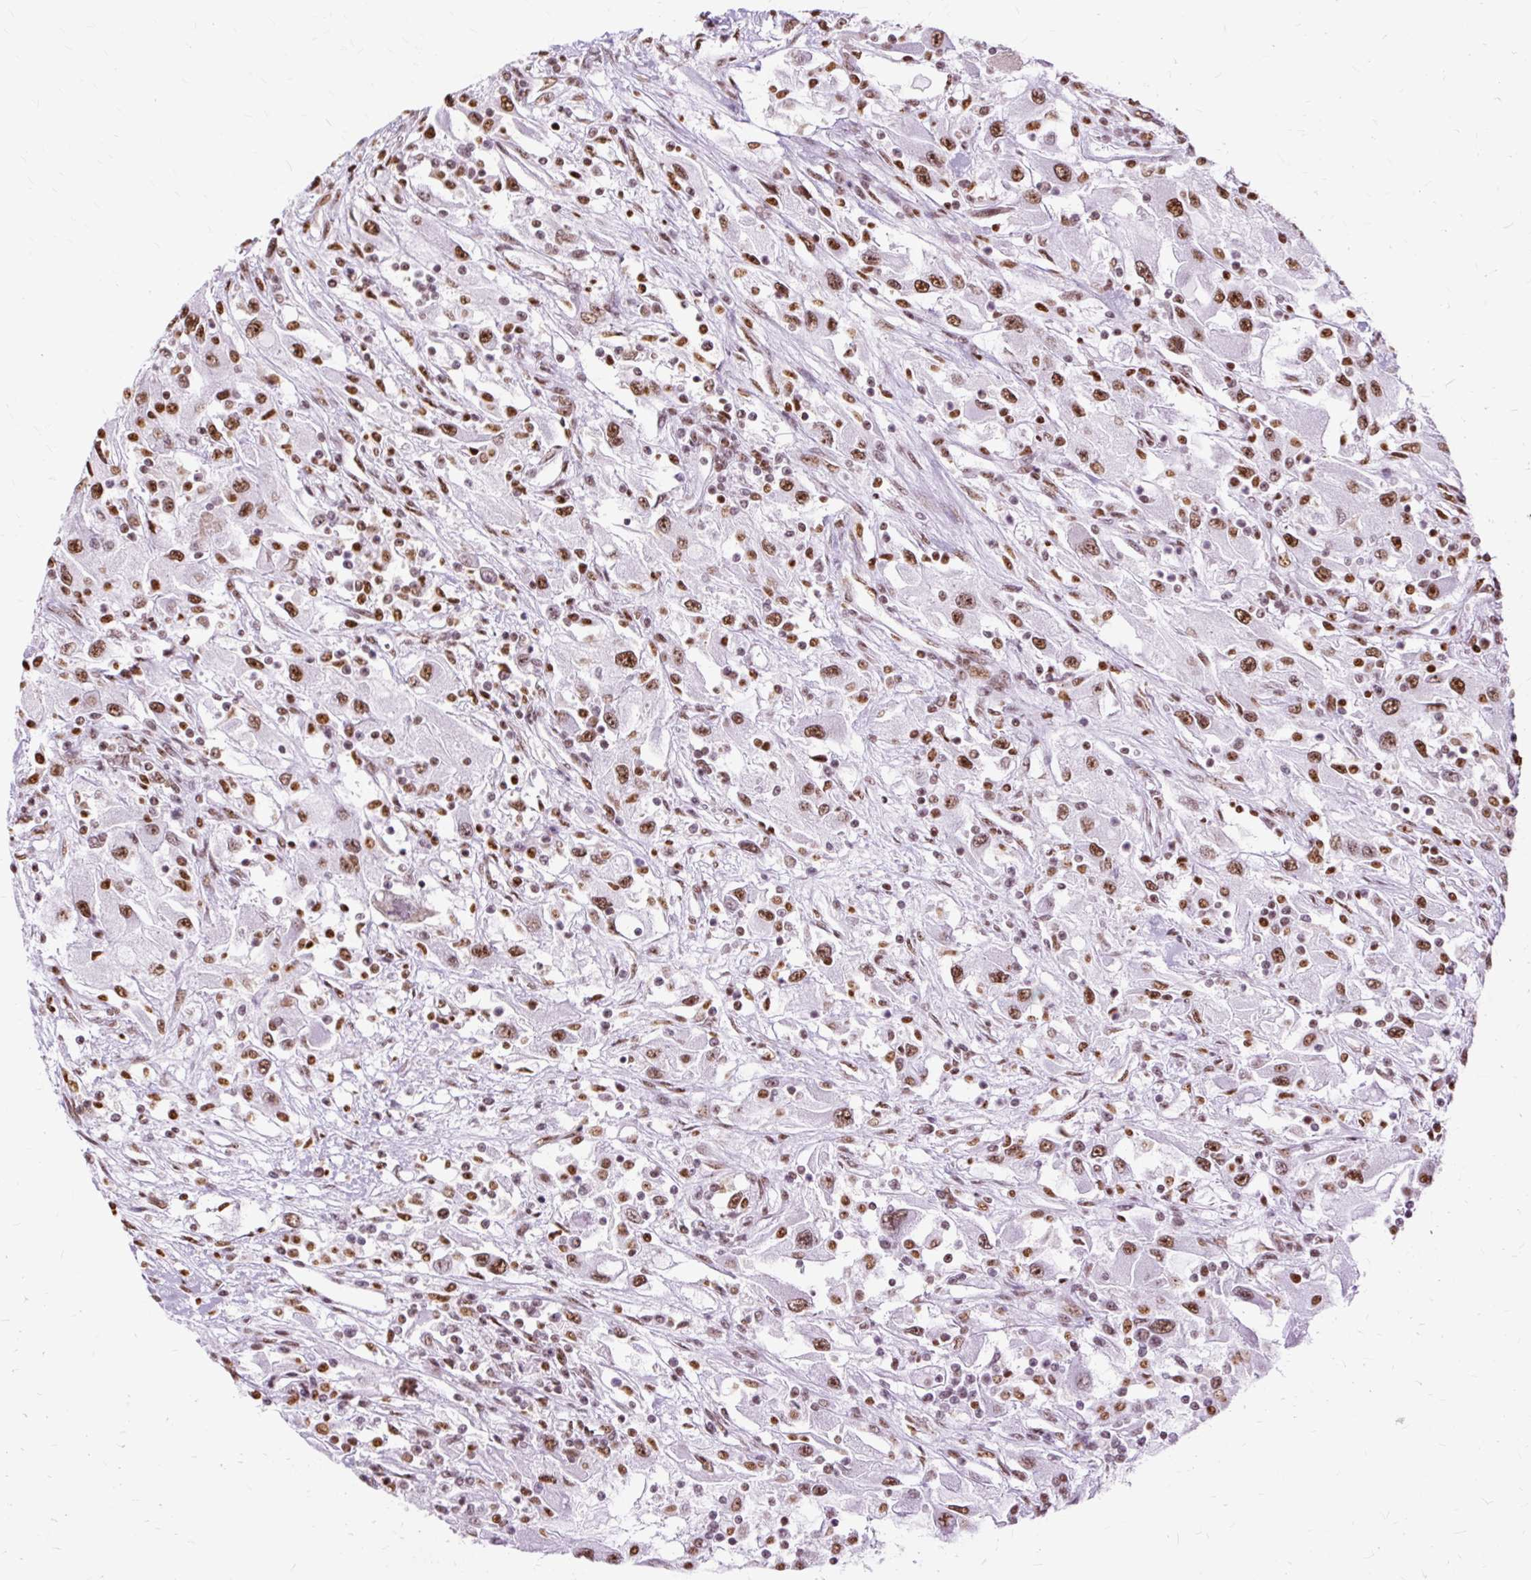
{"staining": {"intensity": "strong", "quantity": ">75%", "location": "nuclear"}, "tissue": "renal cancer", "cell_type": "Tumor cells", "image_type": "cancer", "snomed": [{"axis": "morphology", "description": "Adenocarcinoma, NOS"}, {"axis": "topography", "description": "Kidney"}], "caption": "Renal cancer (adenocarcinoma) was stained to show a protein in brown. There is high levels of strong nuclear staining in approximately >75% of tumor cells. The protein is shown in brown color, while the nuclei are stained blue.", "gene": "XRCC6", "patient": {"sex": "female", "age": 67}}